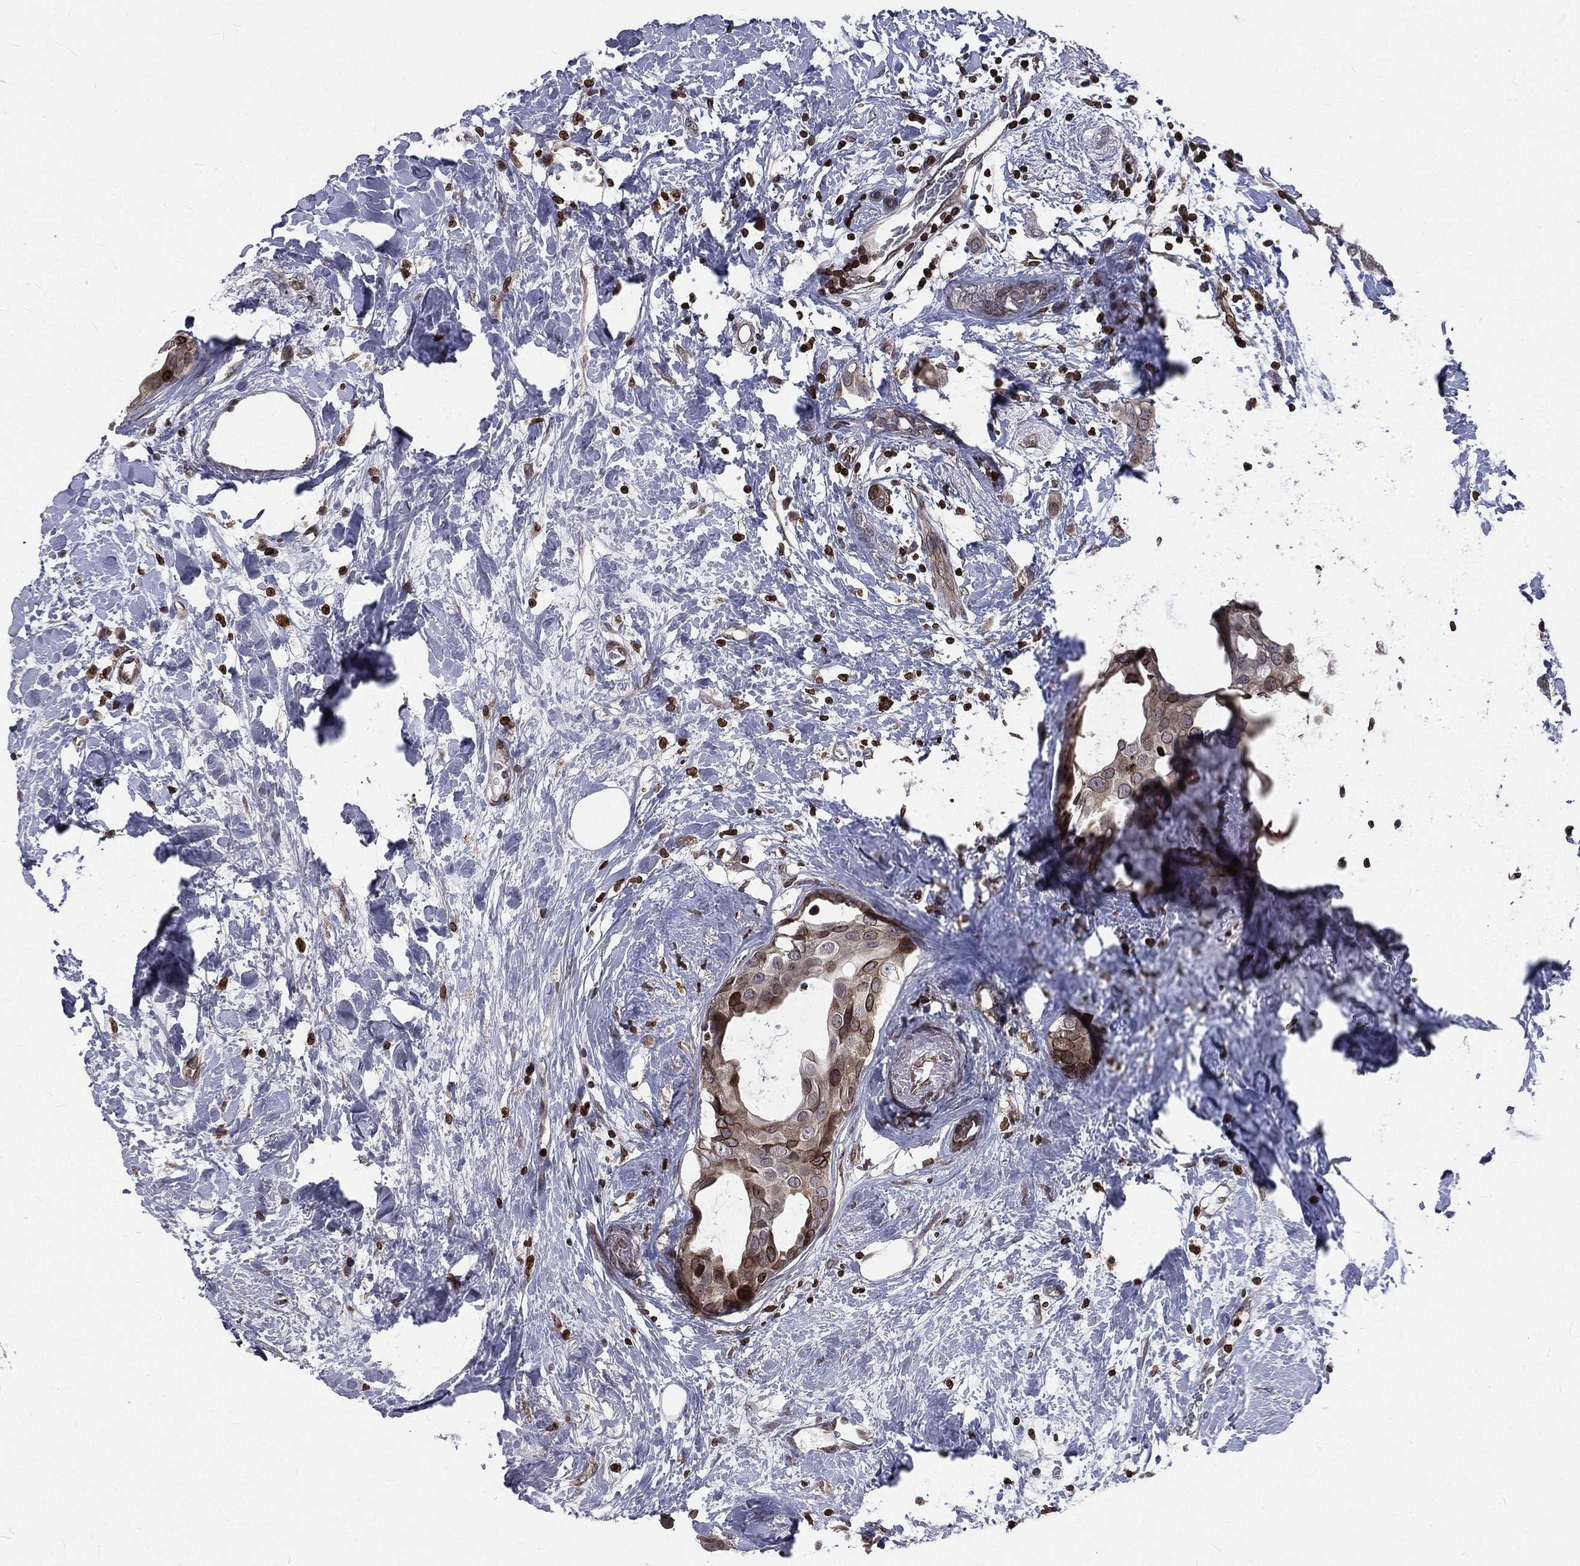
{"staining": {"intensity": "moderate", "quantity": "<25%", "location": "cytoplasmic/membranous,nuclear"}, "tissue": "breast cancer", "cell_type": "Tumor cells", "image_type": "cancer", "snomed": [{"axis": "morphology", "description": "Duct carcinoma"}, {"axis": "topography", "description": "Breast"}], "caption": "The micrograph demonstrates staining of breast cancer, revealing moderate cytoplasmic/membranous and nuclear protein positivity (brown color) within tumor cells.", "gene": "LBR", "patient": {"sex": "female", "age": 45}}